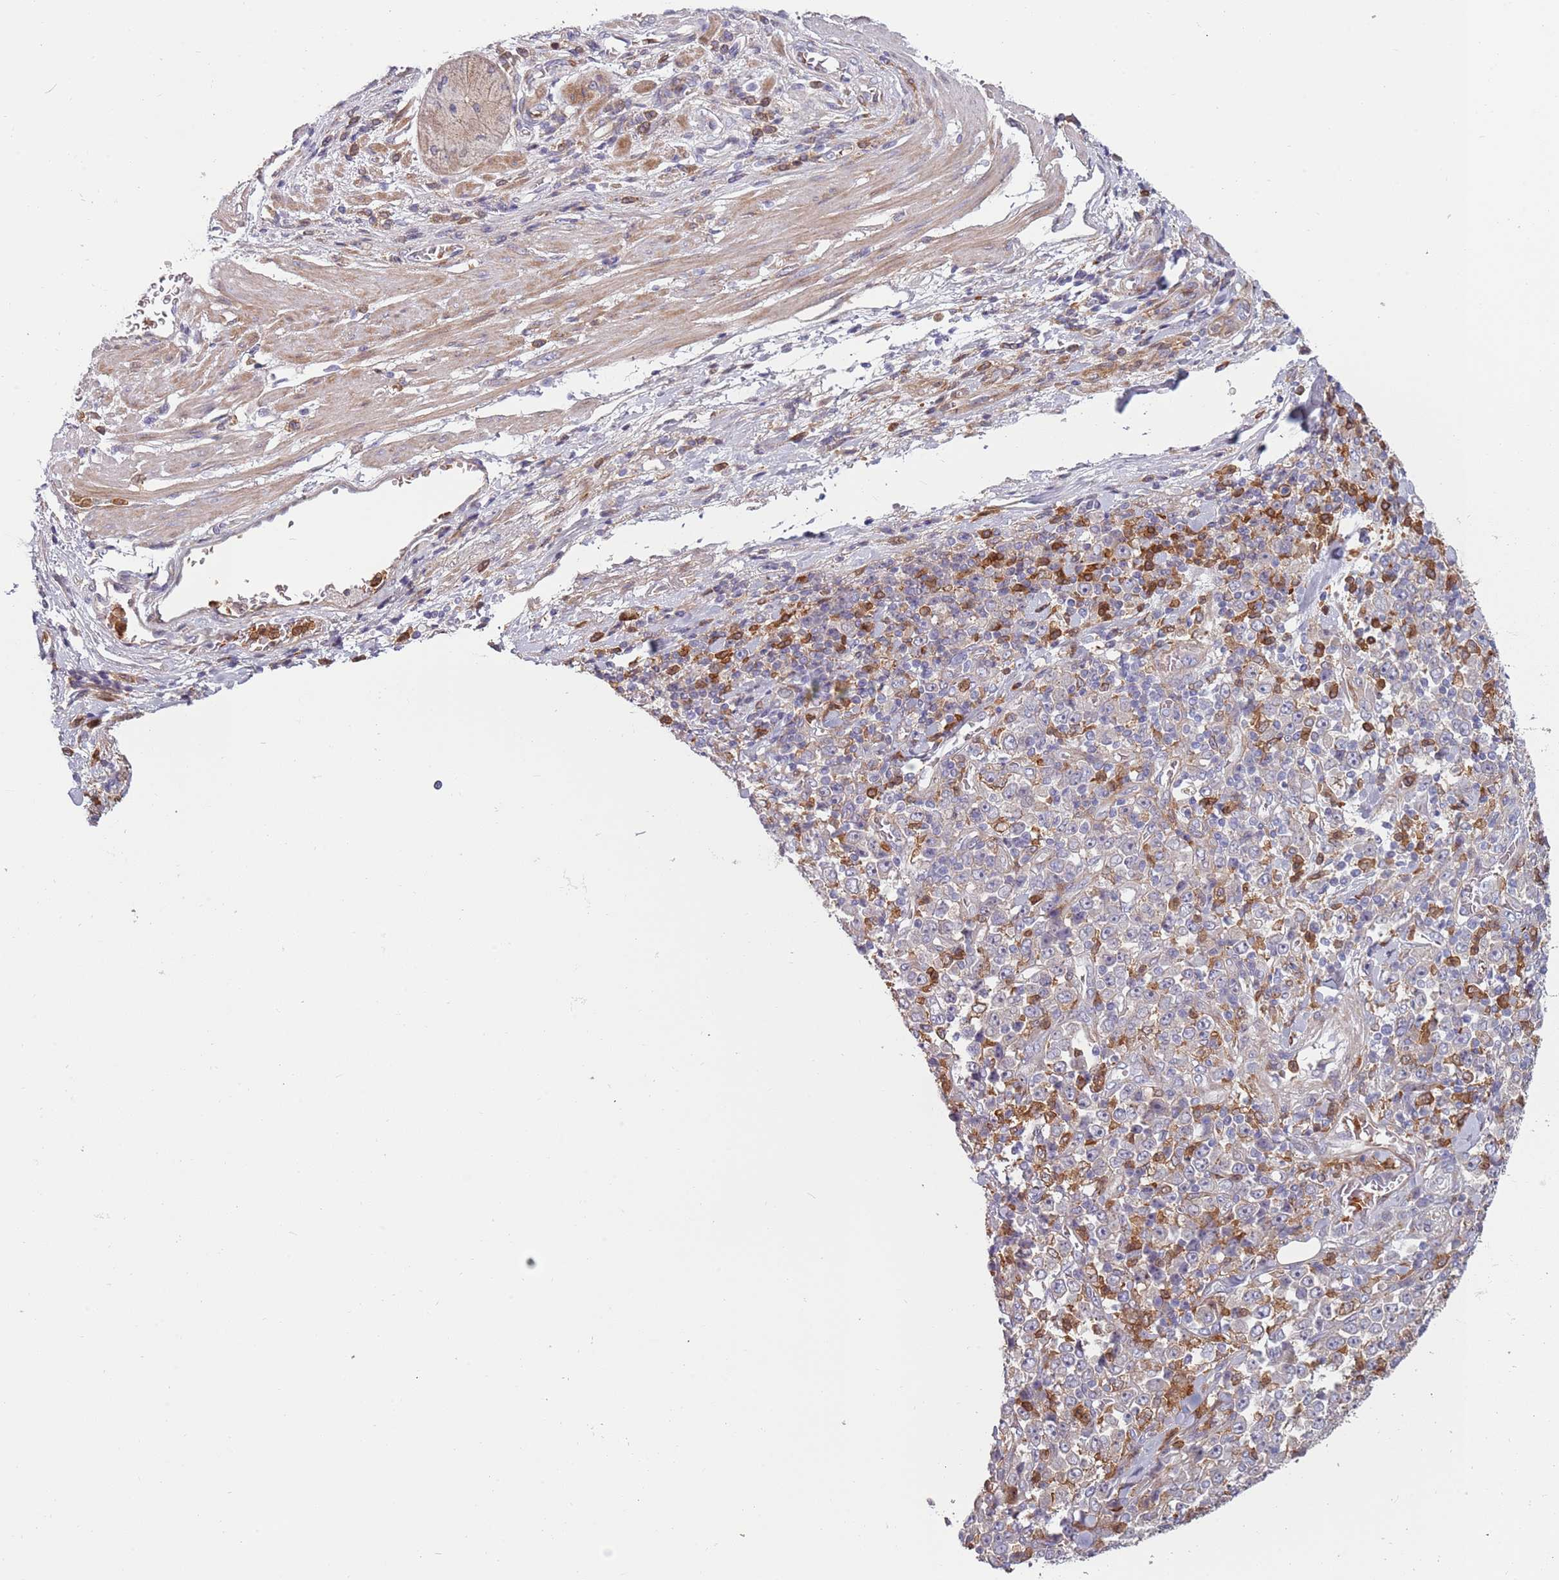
{"staining": {"intensity": "negative", "quantity": "none", "location": "none"}, "tissue": "stomach cancer", "cell_type": "Tumor cells", "image_type": "cancer", "snomed": [{"axis": "morphology", "description": "Normal tissue, NOS"}, {"axis": "morphology", "description": "Adenocarcinoma, NOS"}, {"axis": "topography", "description": "Stomach, upper"}, {"axis": "topography", "description": "Stomach"}], "caption": "Immunohistochemical staining of human stomach adenocarcinoma displays no significant staining in tumor cells.", "gene": "NADK", "patient": {"sex": "male", "age": 59}}